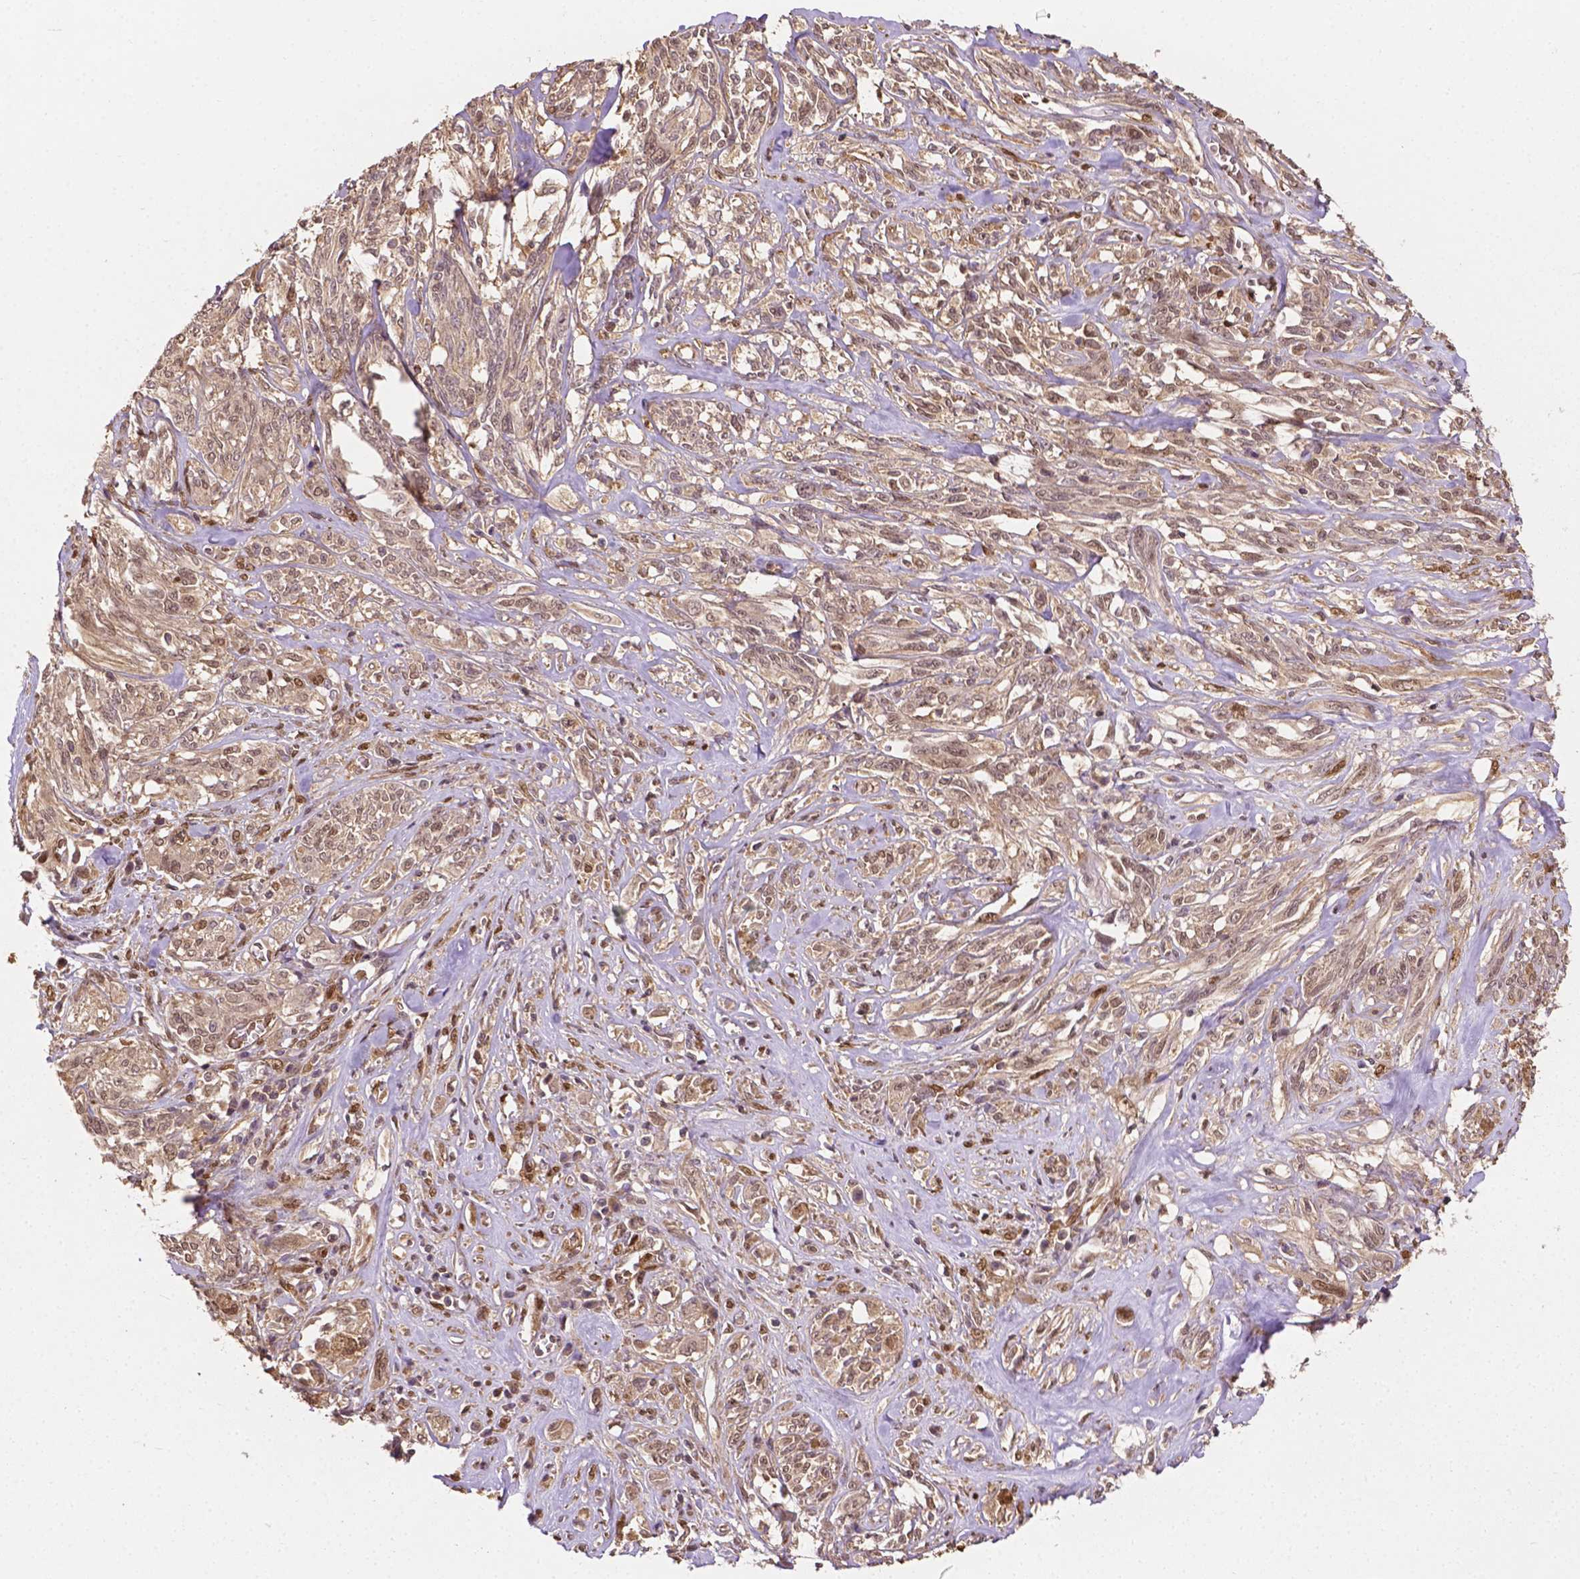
{"staining": {"intensity": "weak", "quantity": "25%-75%", "location": "nuclear"}, "tissue": "melanoma", "cell_type": "Tumor cells", "image_type": "cancer", "snomed": [{"axis": "morphology", "description": "Malignant melanoma, NOS"}, {"axis": "topography", "description": "Skin"}], "caption": "Tumor cells reveal low levels of weak nuclear expression in about 25%-75% of cells in human malignant melanoma.", "gene": "YAP1", "patient": {"sex": "female", "age": 91}}